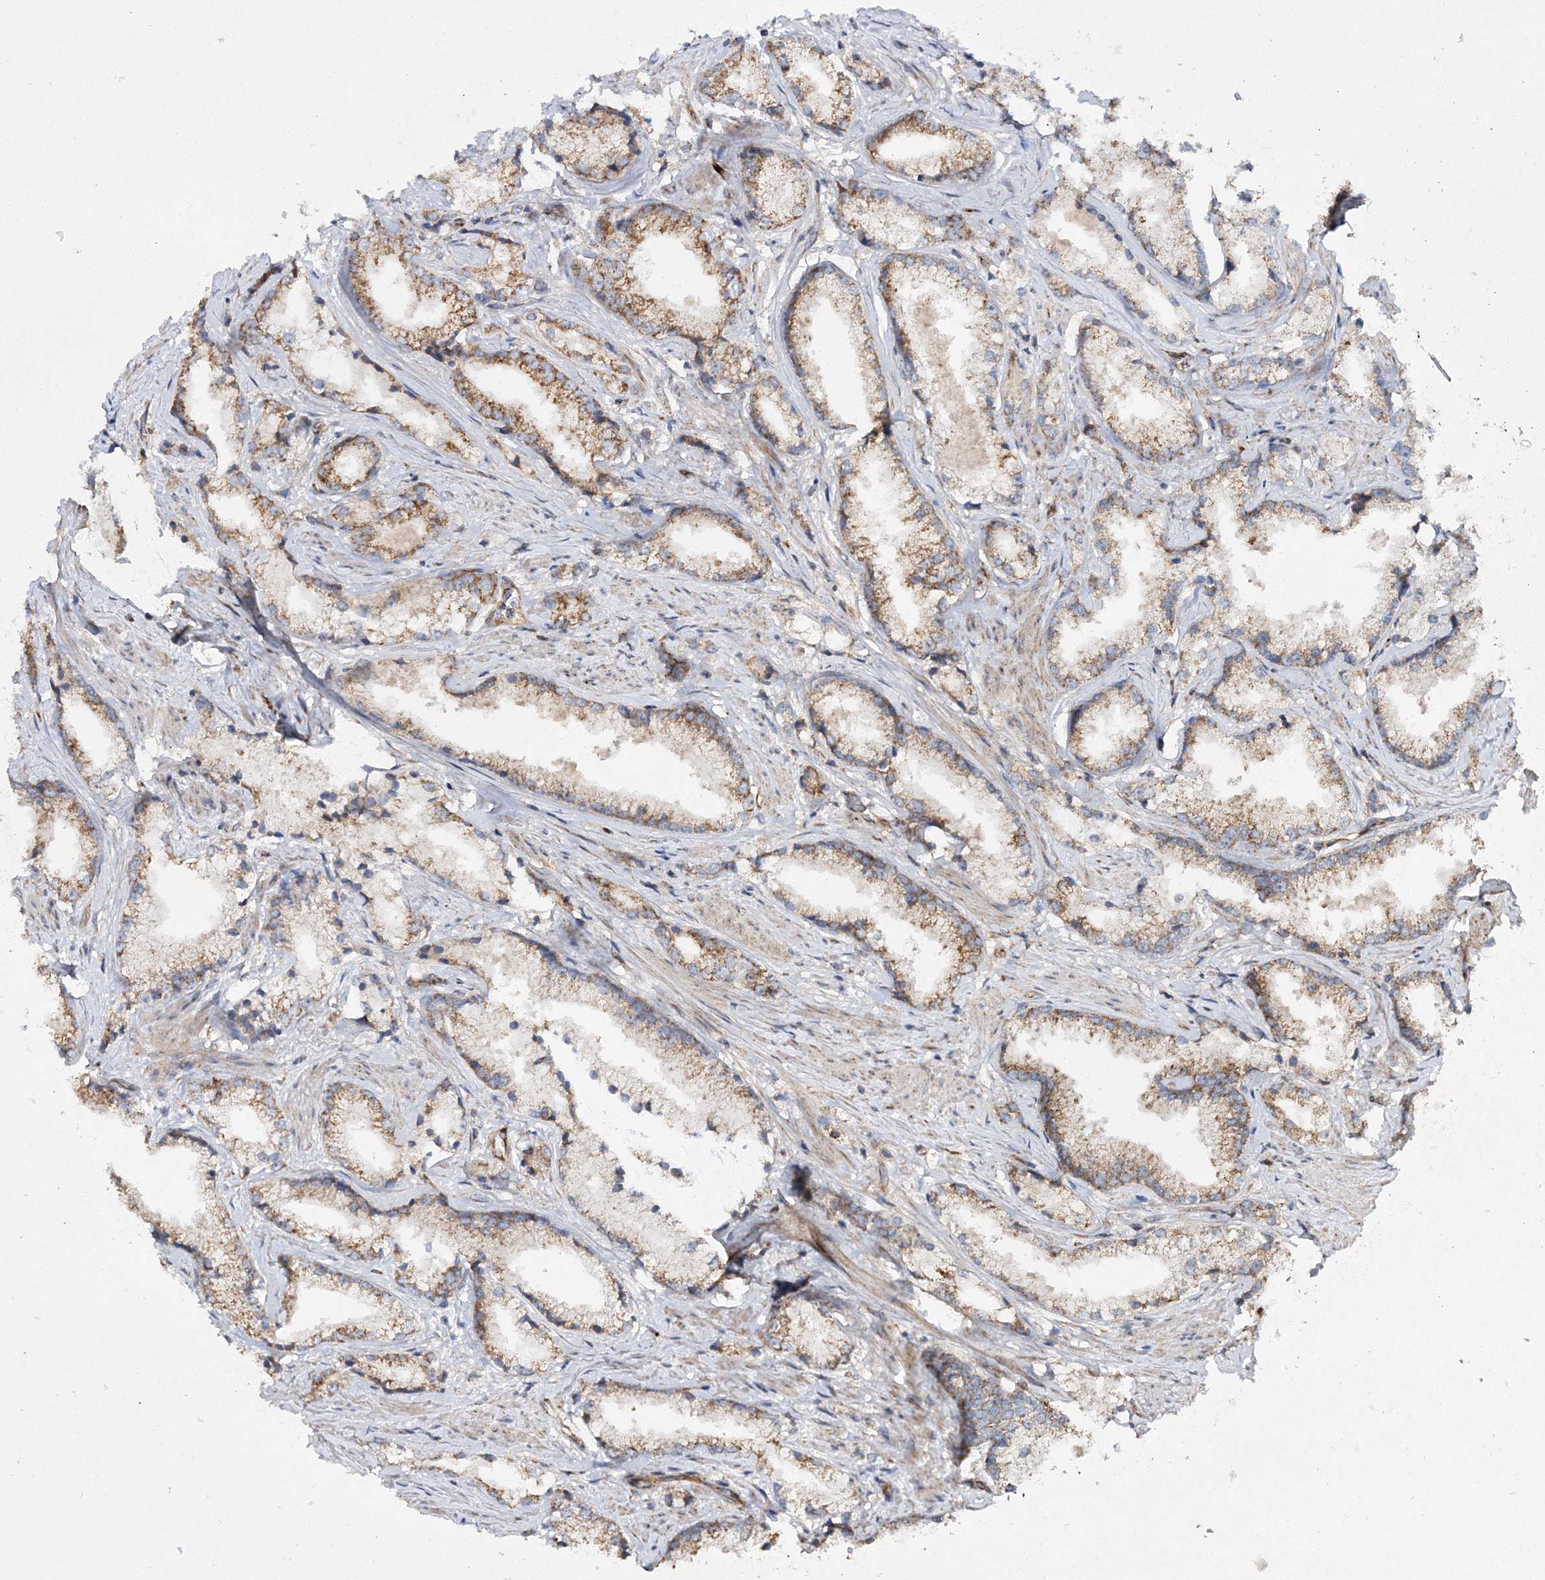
{"staining": {"intensity": "strong", "quantity": ">75%", "location": "cytoplasmic/membranous"}, "tissue": "prostate cancer", "cell_type": "Tumor cells", "image_type": "cancer", "snomed": [{"axis": "morphology", "description": "Adenocarcinoma, High grade"}, {"axis": "topography", "description": "Prostate"}], "caption": "Strong cytoplasmic/membranous staining for a protein is present in approximately >75% of tumor cells of prostate cancer (high-grade adenocarcinoma) using IHC.", "gene": "DNAJC13", "patient": {"sex": "male", "age": 66}}